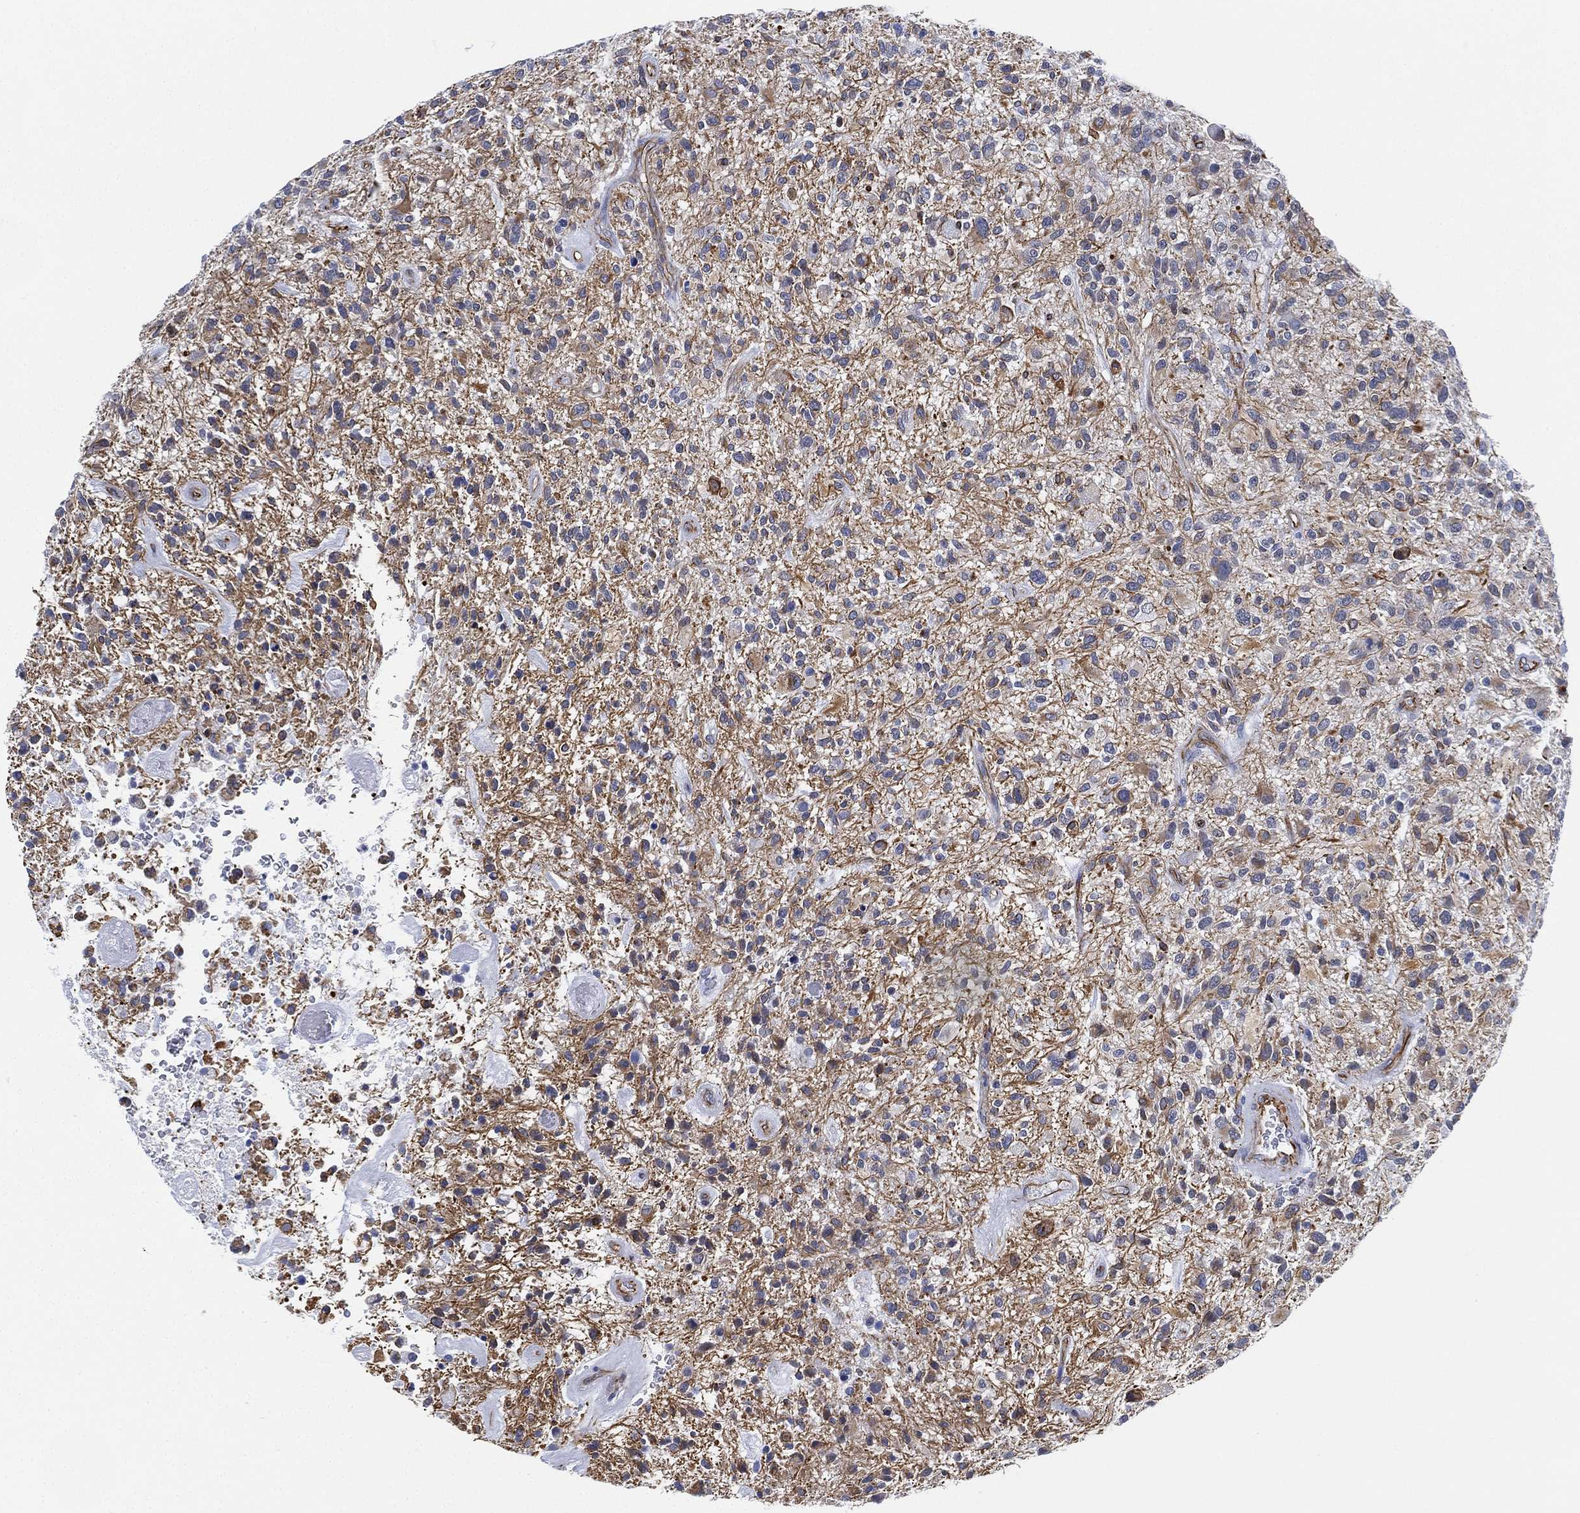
{"staining": {"intensity": "weak", "quantity": "<25%", "location": "cytoplasmic/membranous"}, "tissue": "glioma", "cell_type": "Tumor cells", "image_type": "cancer", "snomed": [{"axis": "morphology", "description": "Glioma, malignant, High grade"}, {"axis": "topography", "description": "Brain"}], "caption": "The micrograph demonstrates no staining of tumor cells in glioma.", "gene": "PSKH2", "patient": {"sex": "male", "age": 47}}